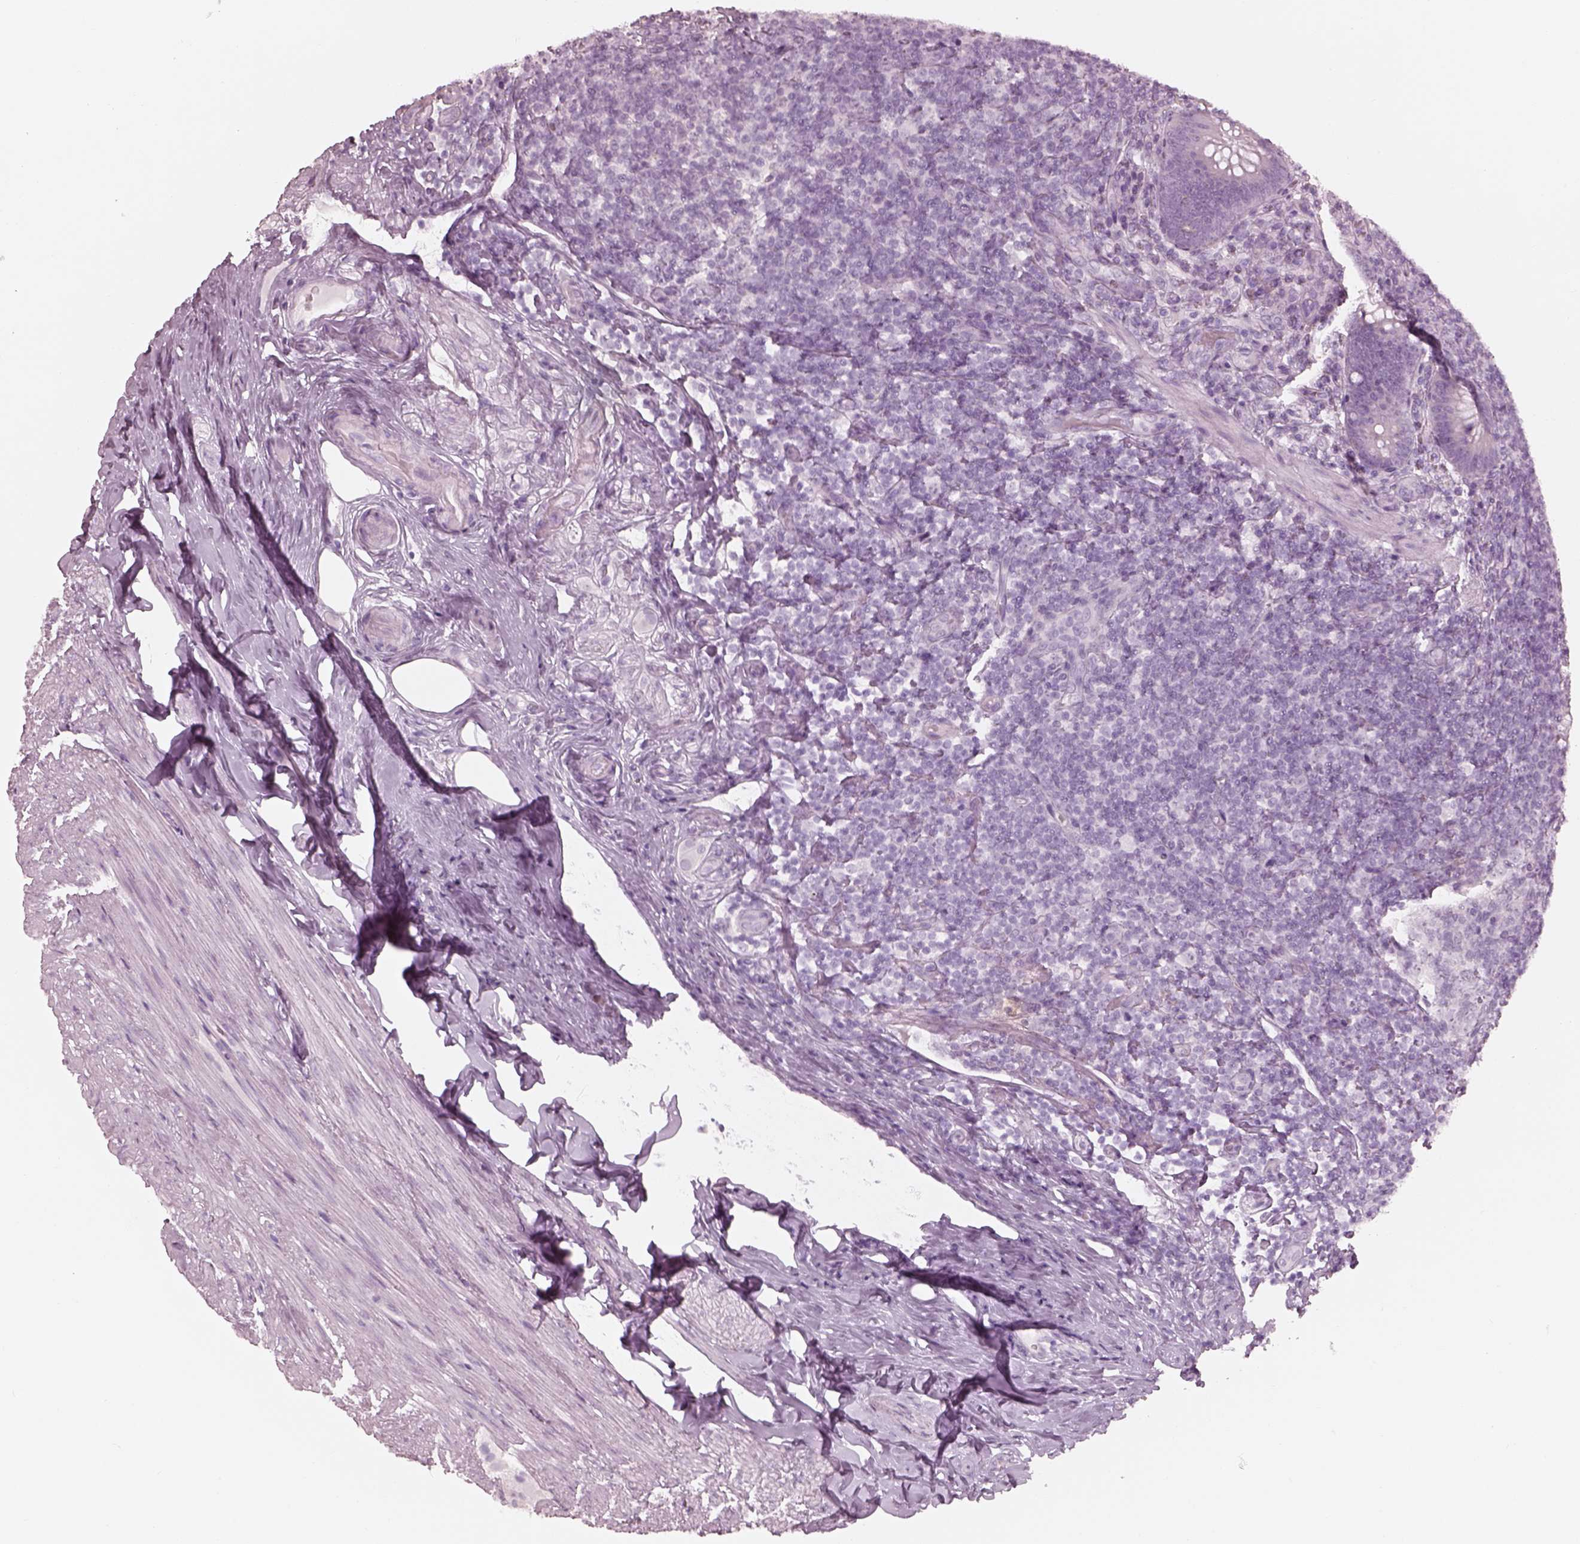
{"staining": {"intensity": "negative", "quantity": "none", "location": "none"}, "tissue": "appendix", "cell_type": "Glandular cells", "image_type": "normal", "snomed": [{"axis": "morphology", "description": "Normal tissue, NOS"}, {"axis": "topography", "description": "Appendix"}], "caption": "A micrograph of appendix stained for a protein reveals no brown staining in glandular cells. Nuclei are stained in blue.", "gene": "KRTAP24", "patient": {"sex": "male", "age": 47}}